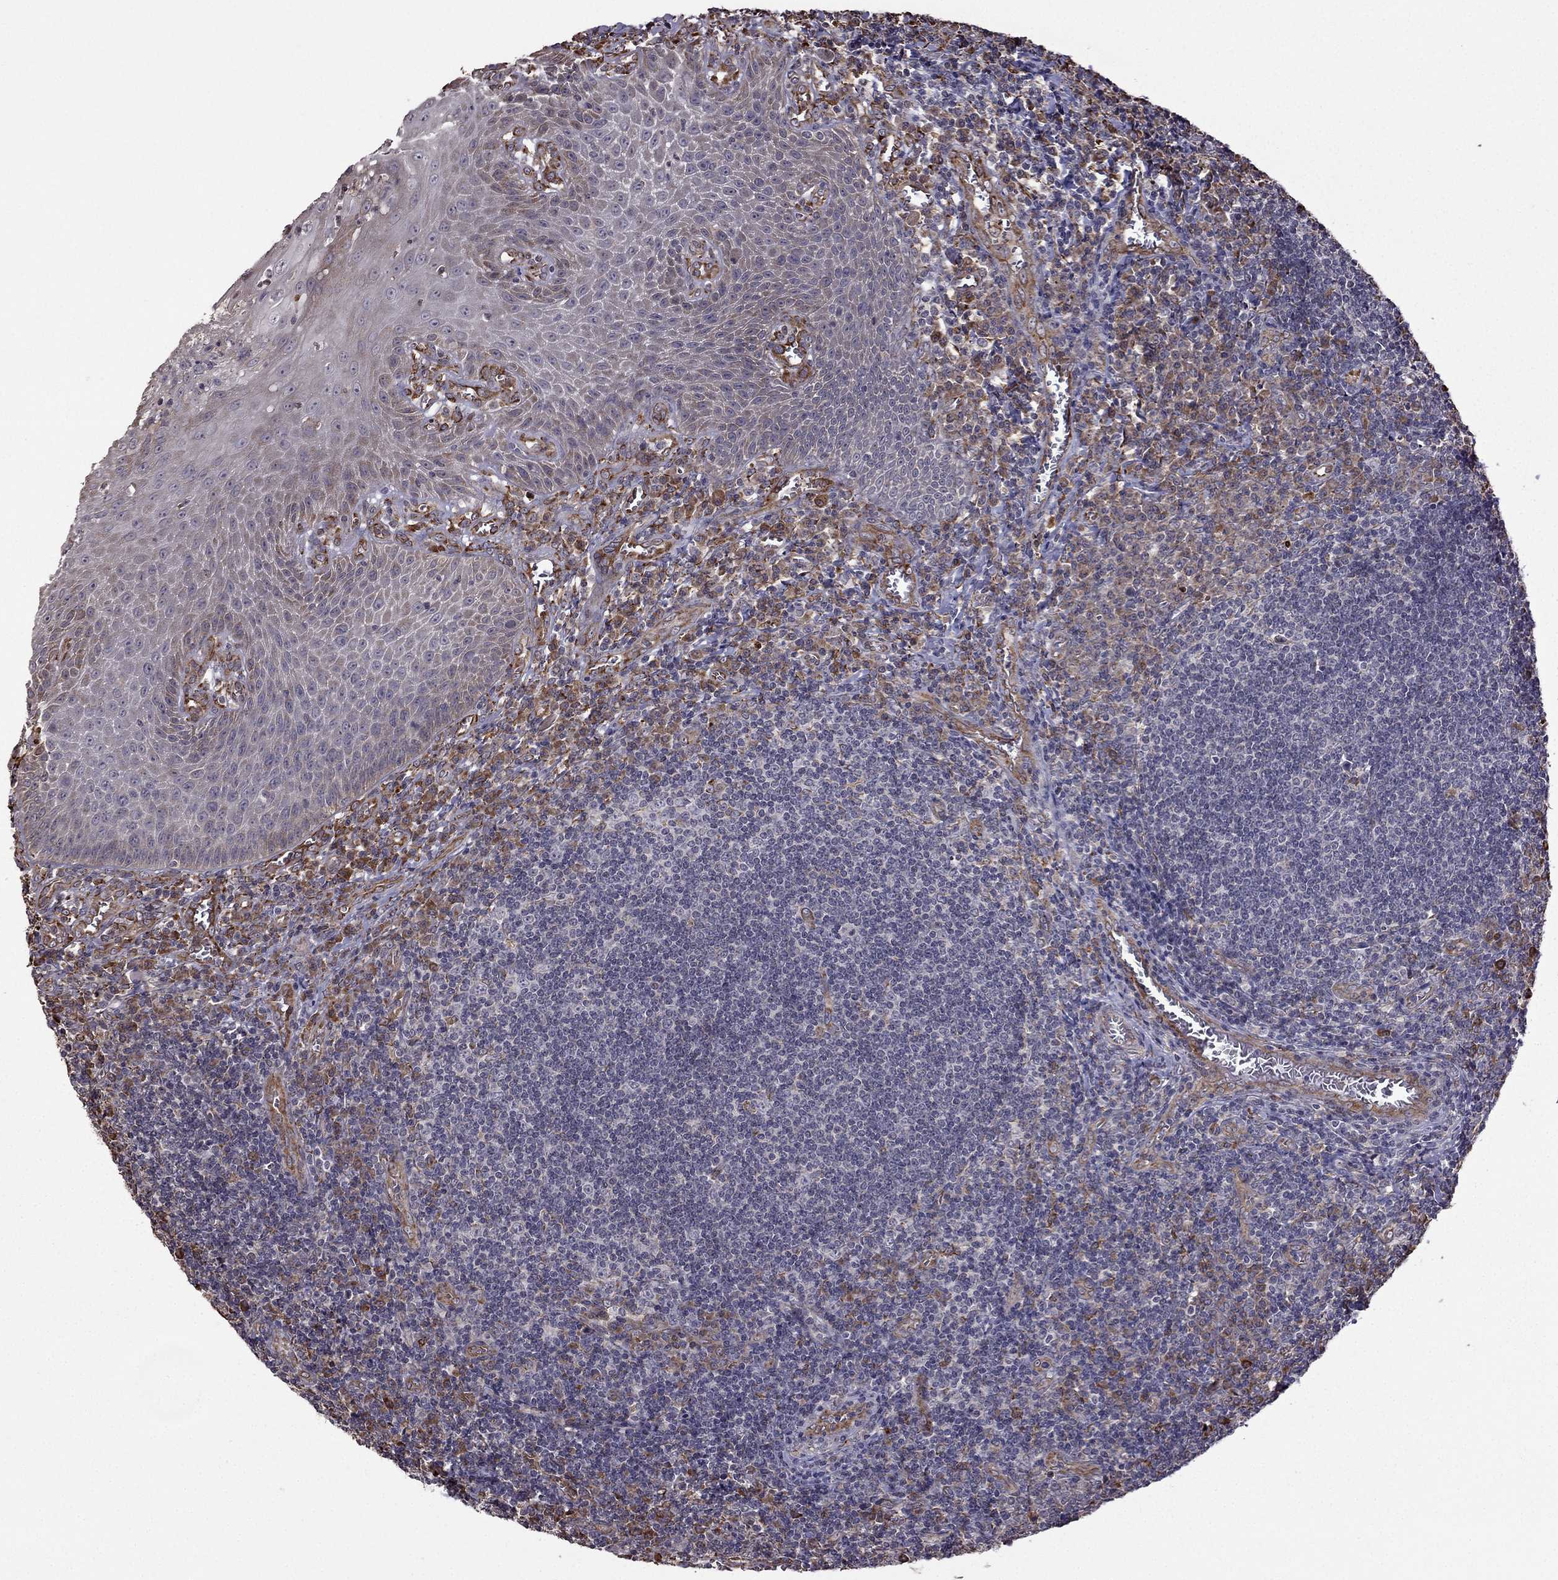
{"staining": {"intensity": "negative", "quantity": "none", "location": "none"}, "tissue": "tonsil", "cell_type": "Germinal center cells", "image_type": "normal", "snomed": [{"axis": "morphology", "description": "Normal tissue, NOS"}, {"axis": "topography", "description": "Tonsil"}], "caption": "Protein analysis of unremarkable tonsil displays no significant expression in germinal center cells.", "gene": "IKBIP", "patient": {"sex": "male", "age": 33}}